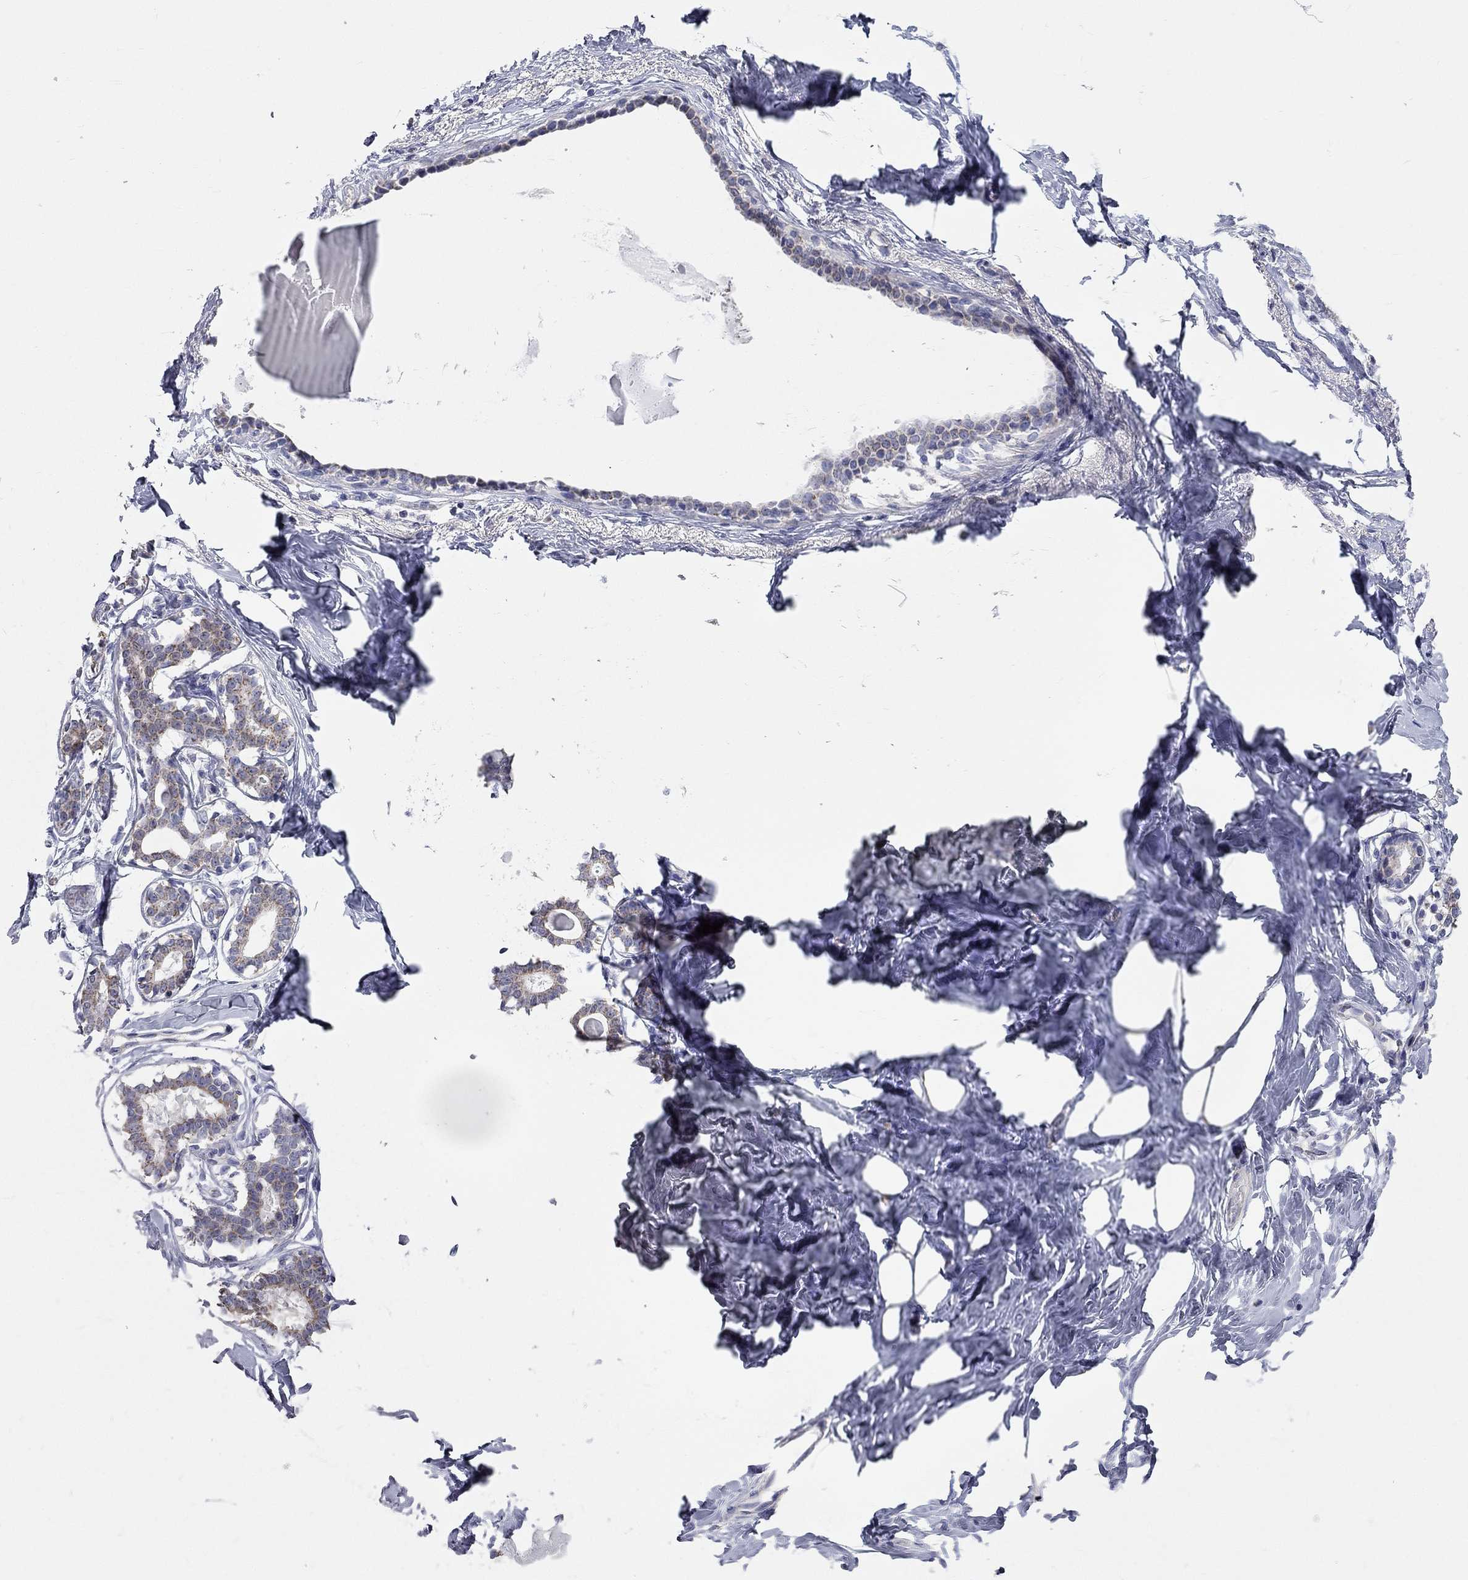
{"staining": {"intensity": "negative", "quantity": "none", "location": "none"}, "tissue": "breast", "cell_type": "Adipocytes", "image_type": "normal", "snomed": [{"axis": "morphology", "description": "Normal tissue, NOS"}, {"axis": "morphology", "description": "Lobular carcinoma, in situ"}, {"axis": "topography", "description": "Breast"}], "caption": "This is an immunohistochemistry histopathology image of normal breast. There is no positivity in adipocytes.", "gene": "CFAP161", "patient": {"sex": "female", "age": 35}}